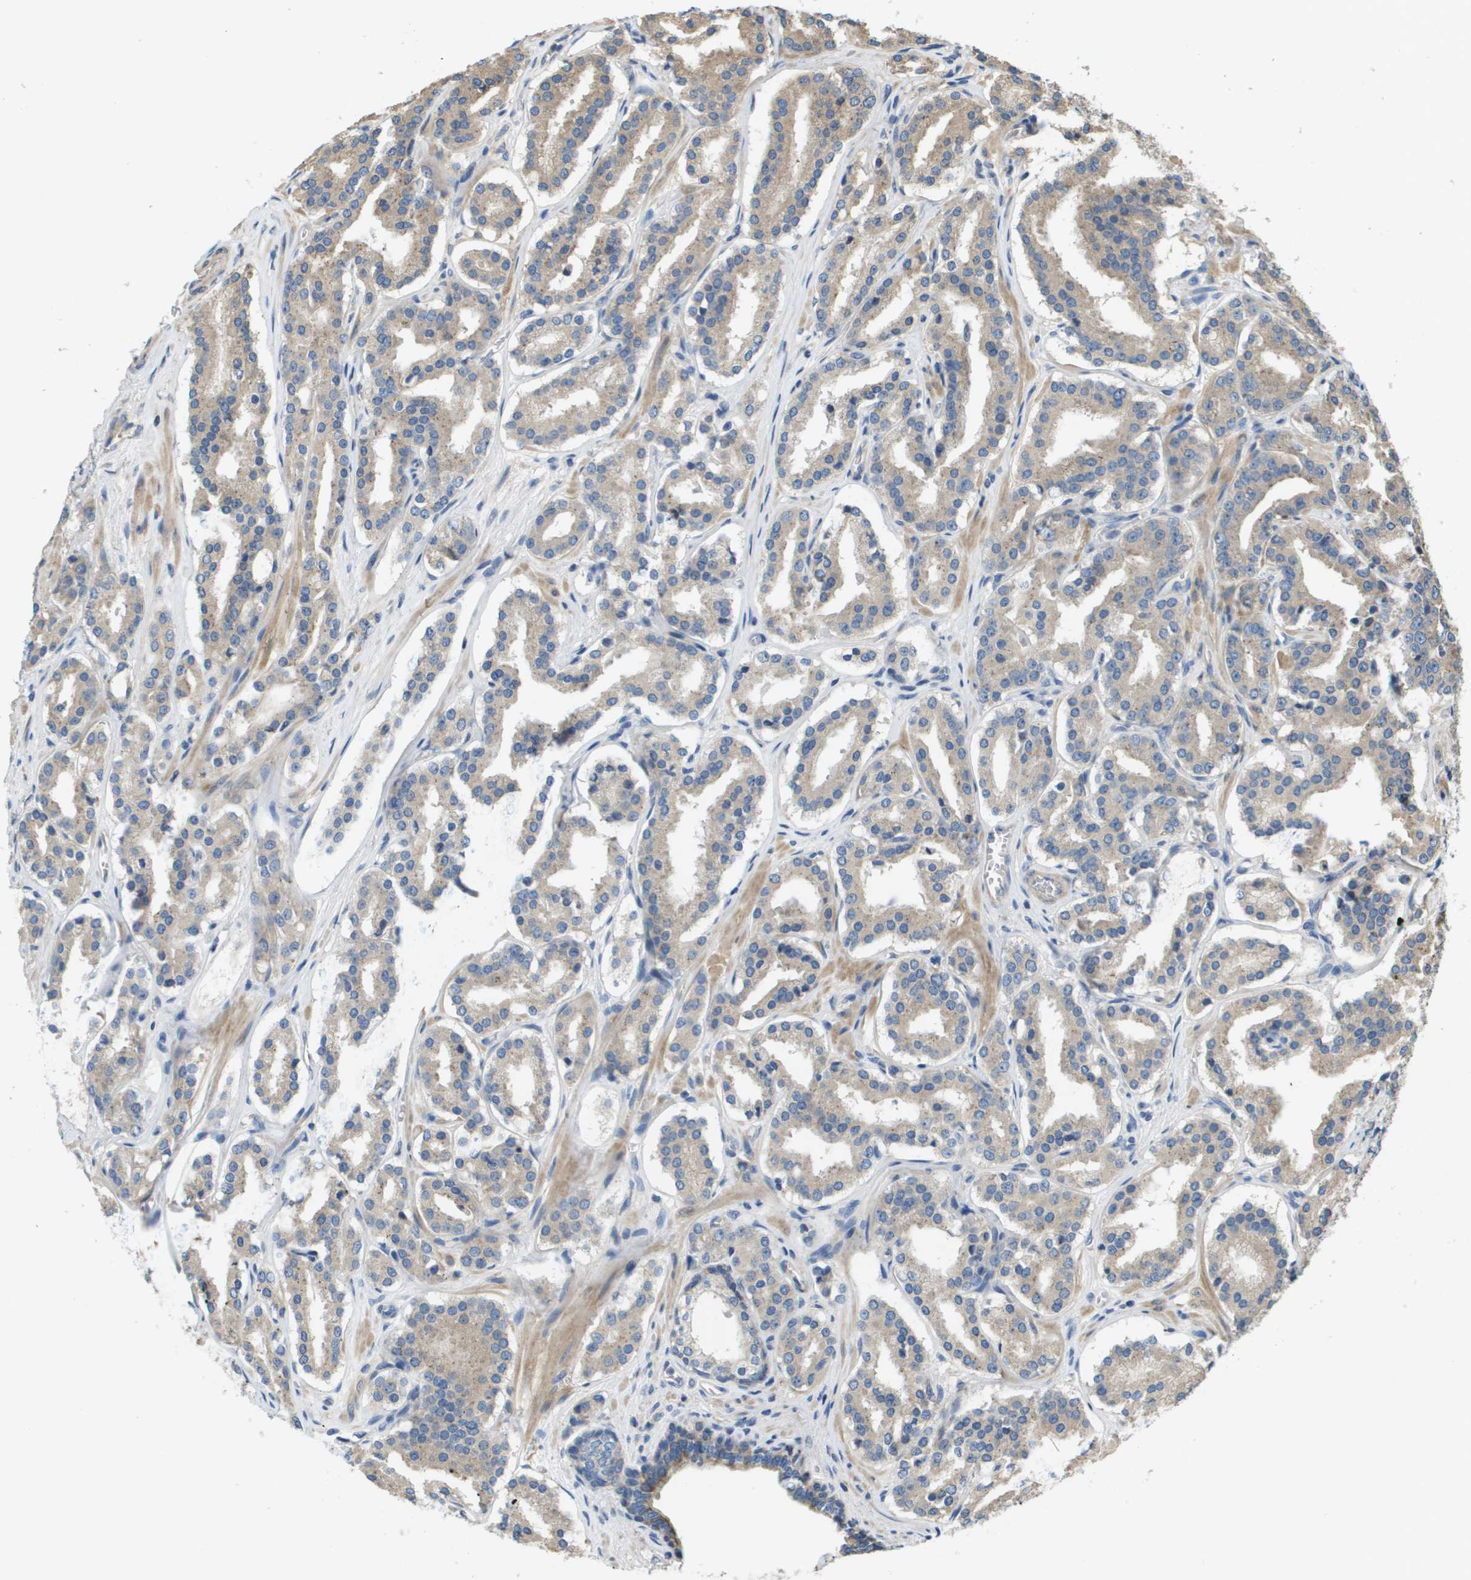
{"staining": {"intensity": "weak", "quantity": ">75%", "location": "cytoplasmic/membranous"}, "tissue": "prostate cancer", "cell_type": "Tumor cells", "image_type": "cancer", "snomed": [{"axis": "morphology", "description": "Adenocarcinoma, High grade"}, {"axis": "topography", "description": "Prostate"}], "caption": "Protein expression analysis of human prostate cancer (high-grade adenocarcinoma) reveals weak cytoplasmic/membranous expression in approximately >75% of tumor cells.", "gene": "KRT23", "patient": {"sex": "male", "age": 60}}